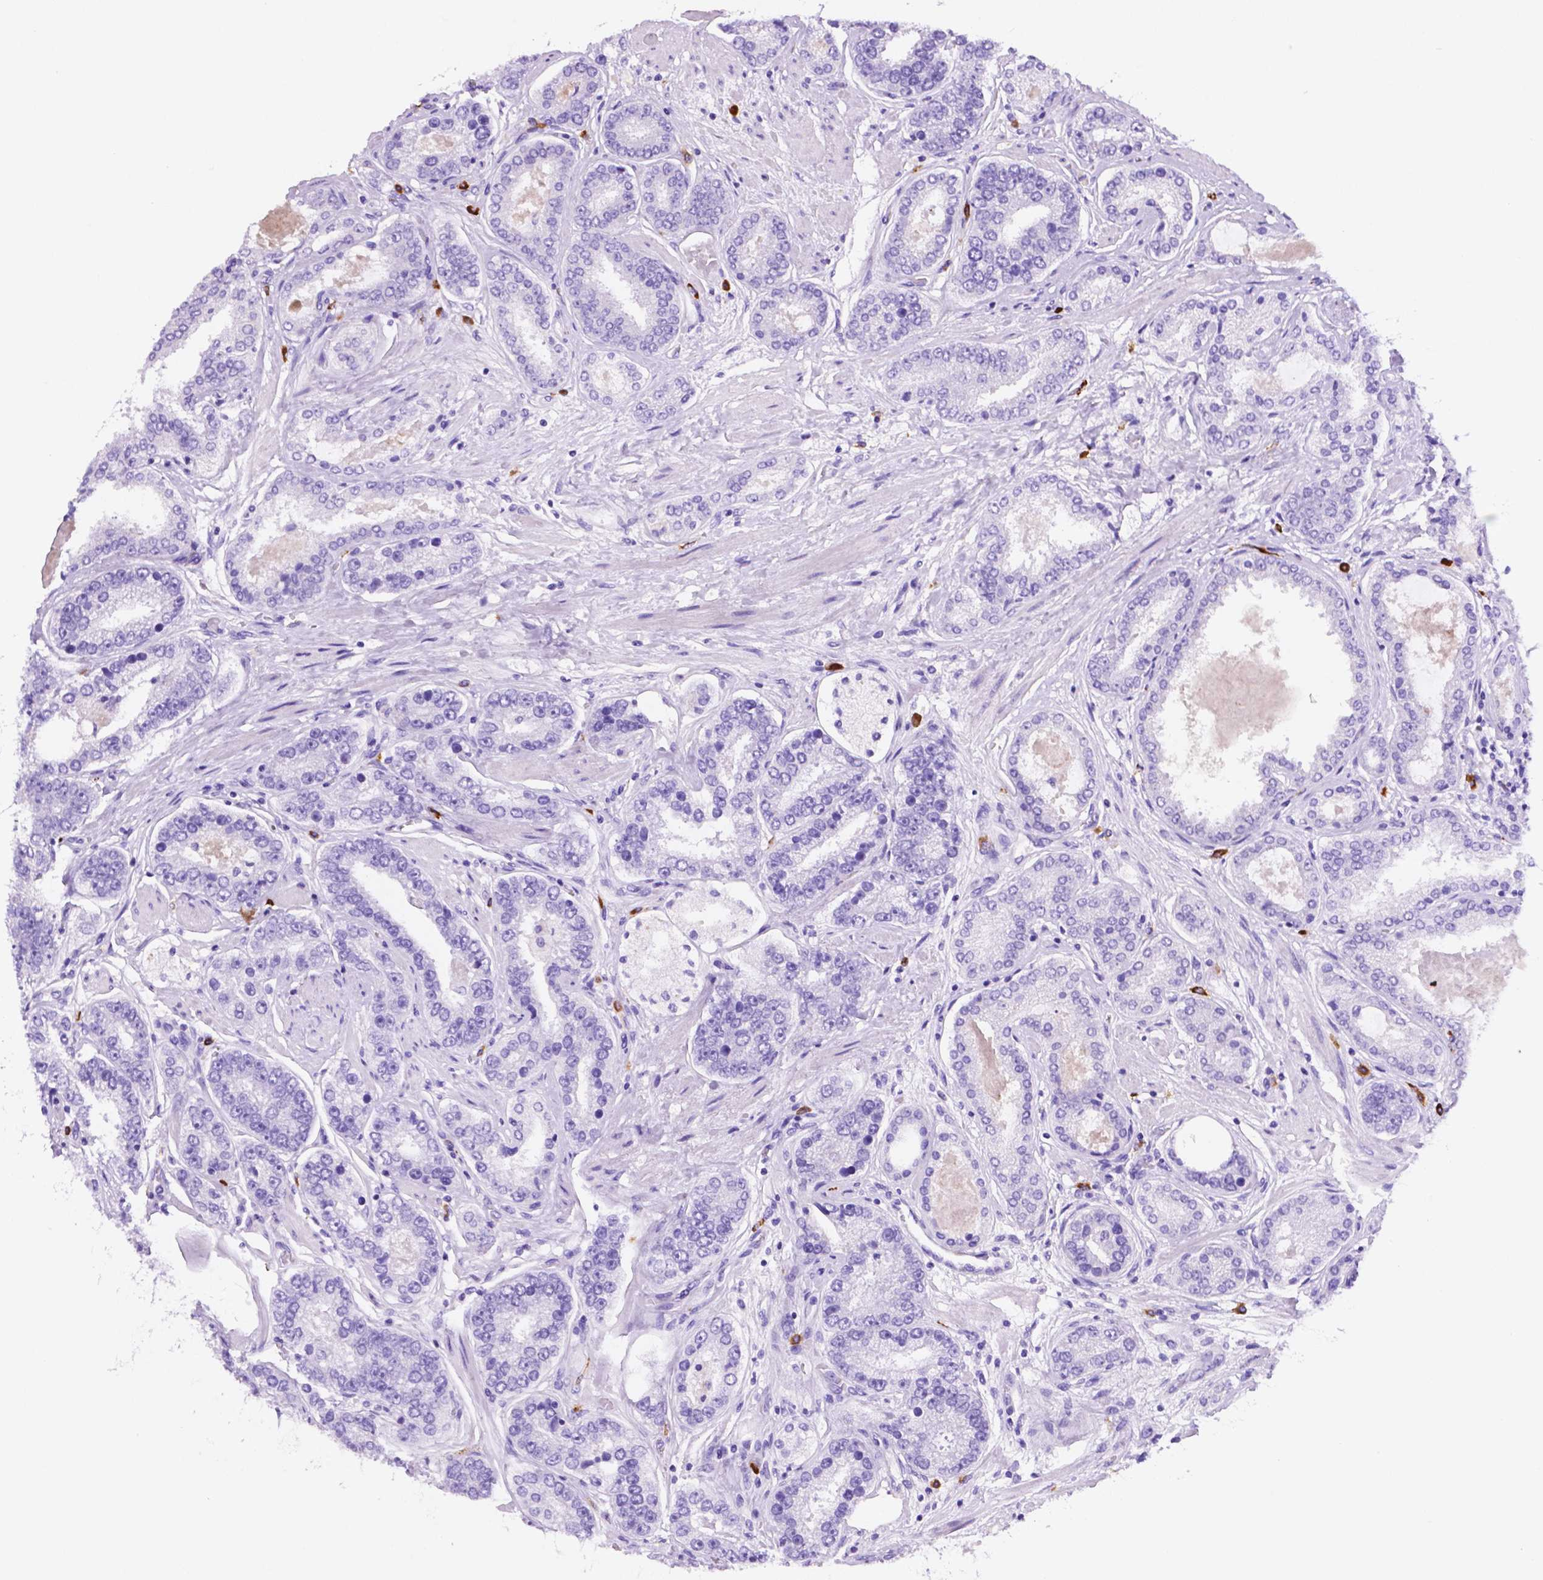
{"staining": {"intensity": "negative", "quantity": "none", "location": "none"}, "tissue": "prostate cancer", "cell_type": "Tumor cells", "image_type": "cancer", "snomed": [{"axis": "morphology", "description": "Adenocarcinoma, High grade"}, {"axis": "topography", "description": "Prostate"}], "caption": "Photomicrograph shows no significant protein staining in tumor cells of prostate cancer (high-grade adenocarcinoma). (DAB (3,3'-diaminobenzidine) immunohistochemistry visualized using brightfield microscopy, high magnification).", "gene": "FOXB2", "patient": {"sex": "male", "age": 63}}